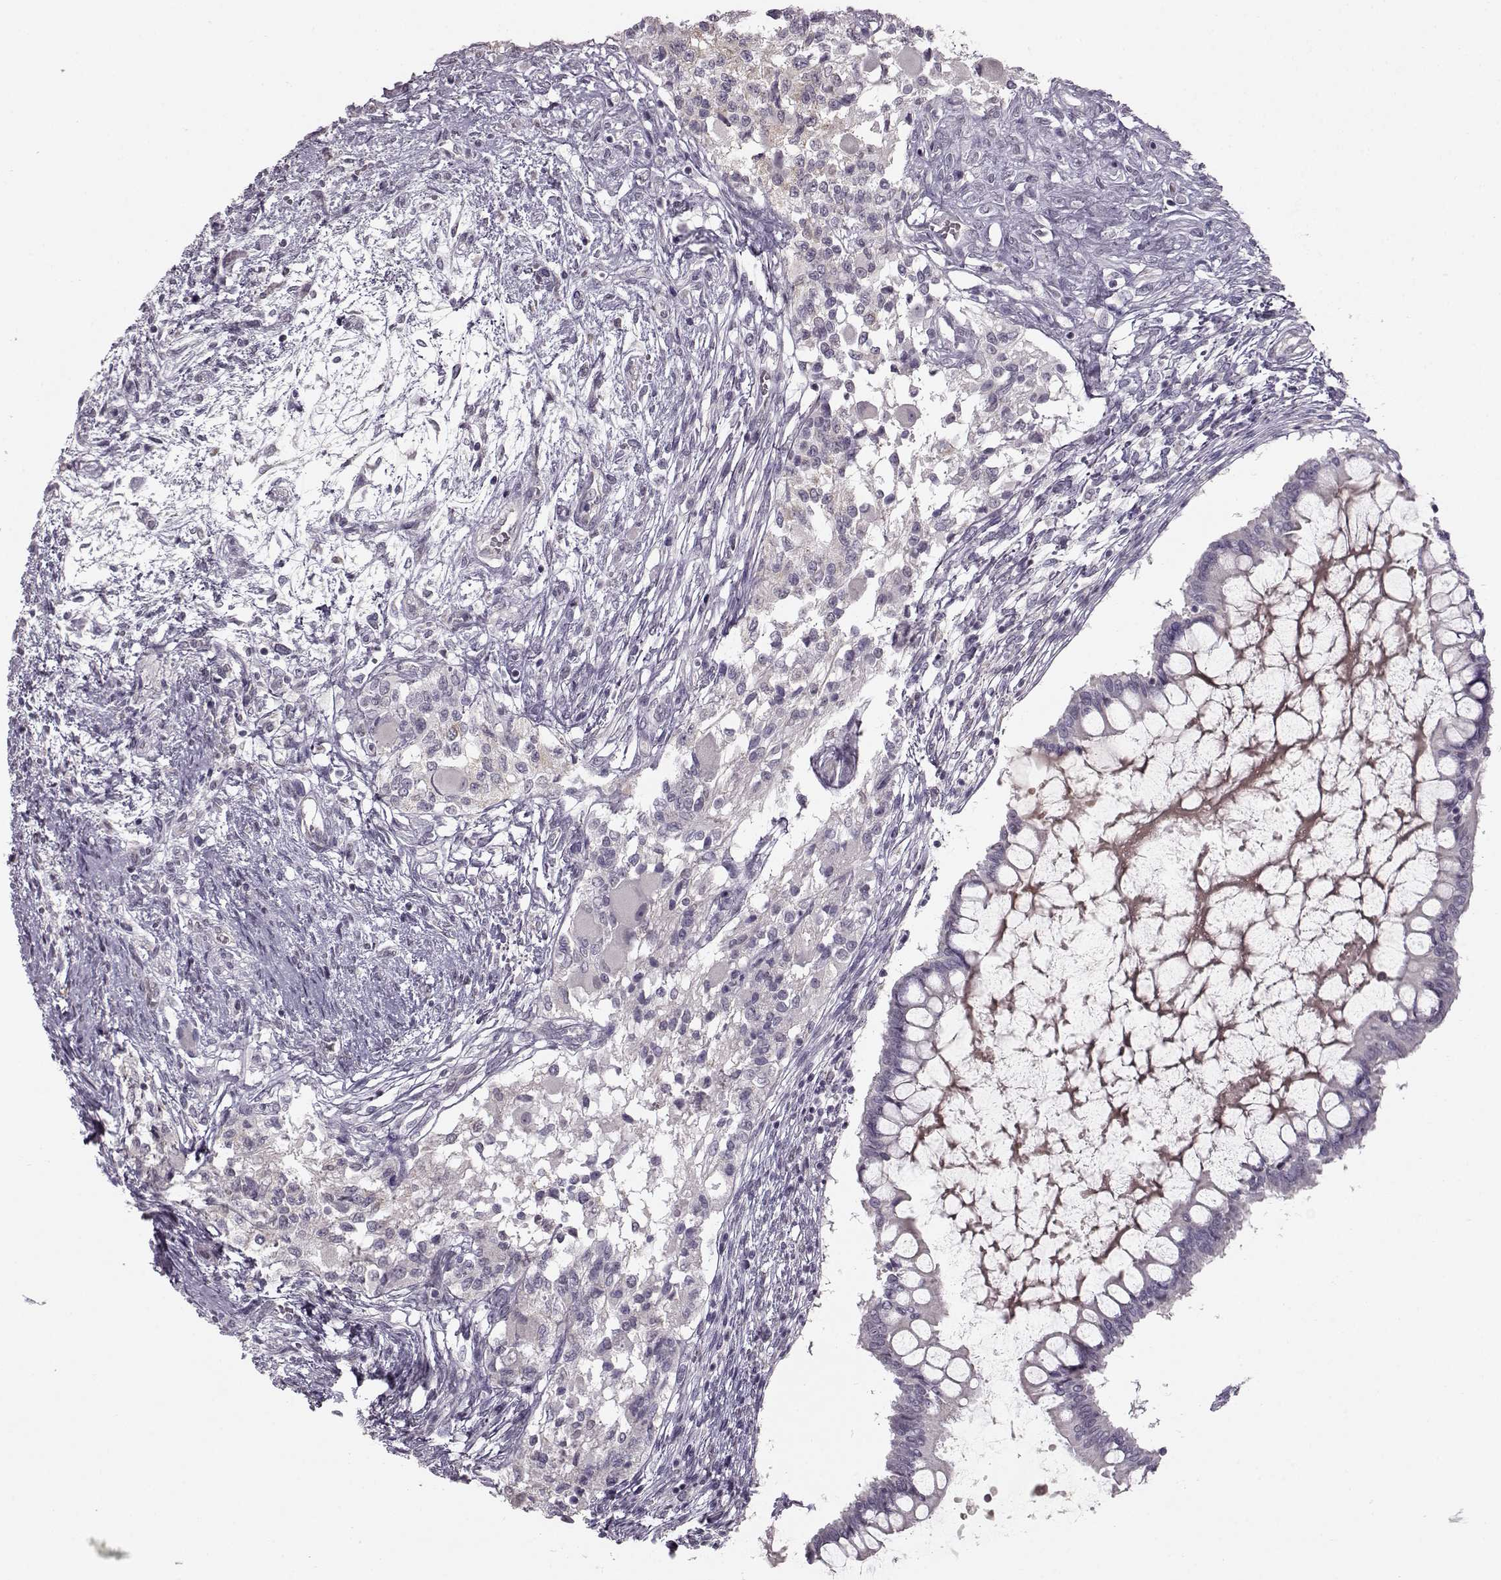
{"staining": {"intensity": "negative", "quantity": "none", "location": "none"}, "tissue": "testis cancer", "cell_type": "Tumor cells", "image_type": "cancer", "snomed": [{"axis": "morphology", "description": "Carcinoma, Embryonal, NOS"}, {"axis": "topography", "description": "Testis"}], "caption": "The immunohistochemistry (IHC) photomicrograph has no significant staining in tumor cells of testis cancer tissue.", "gene": "MAP6D1", "patient": {"sex": "male", "age": 37}}